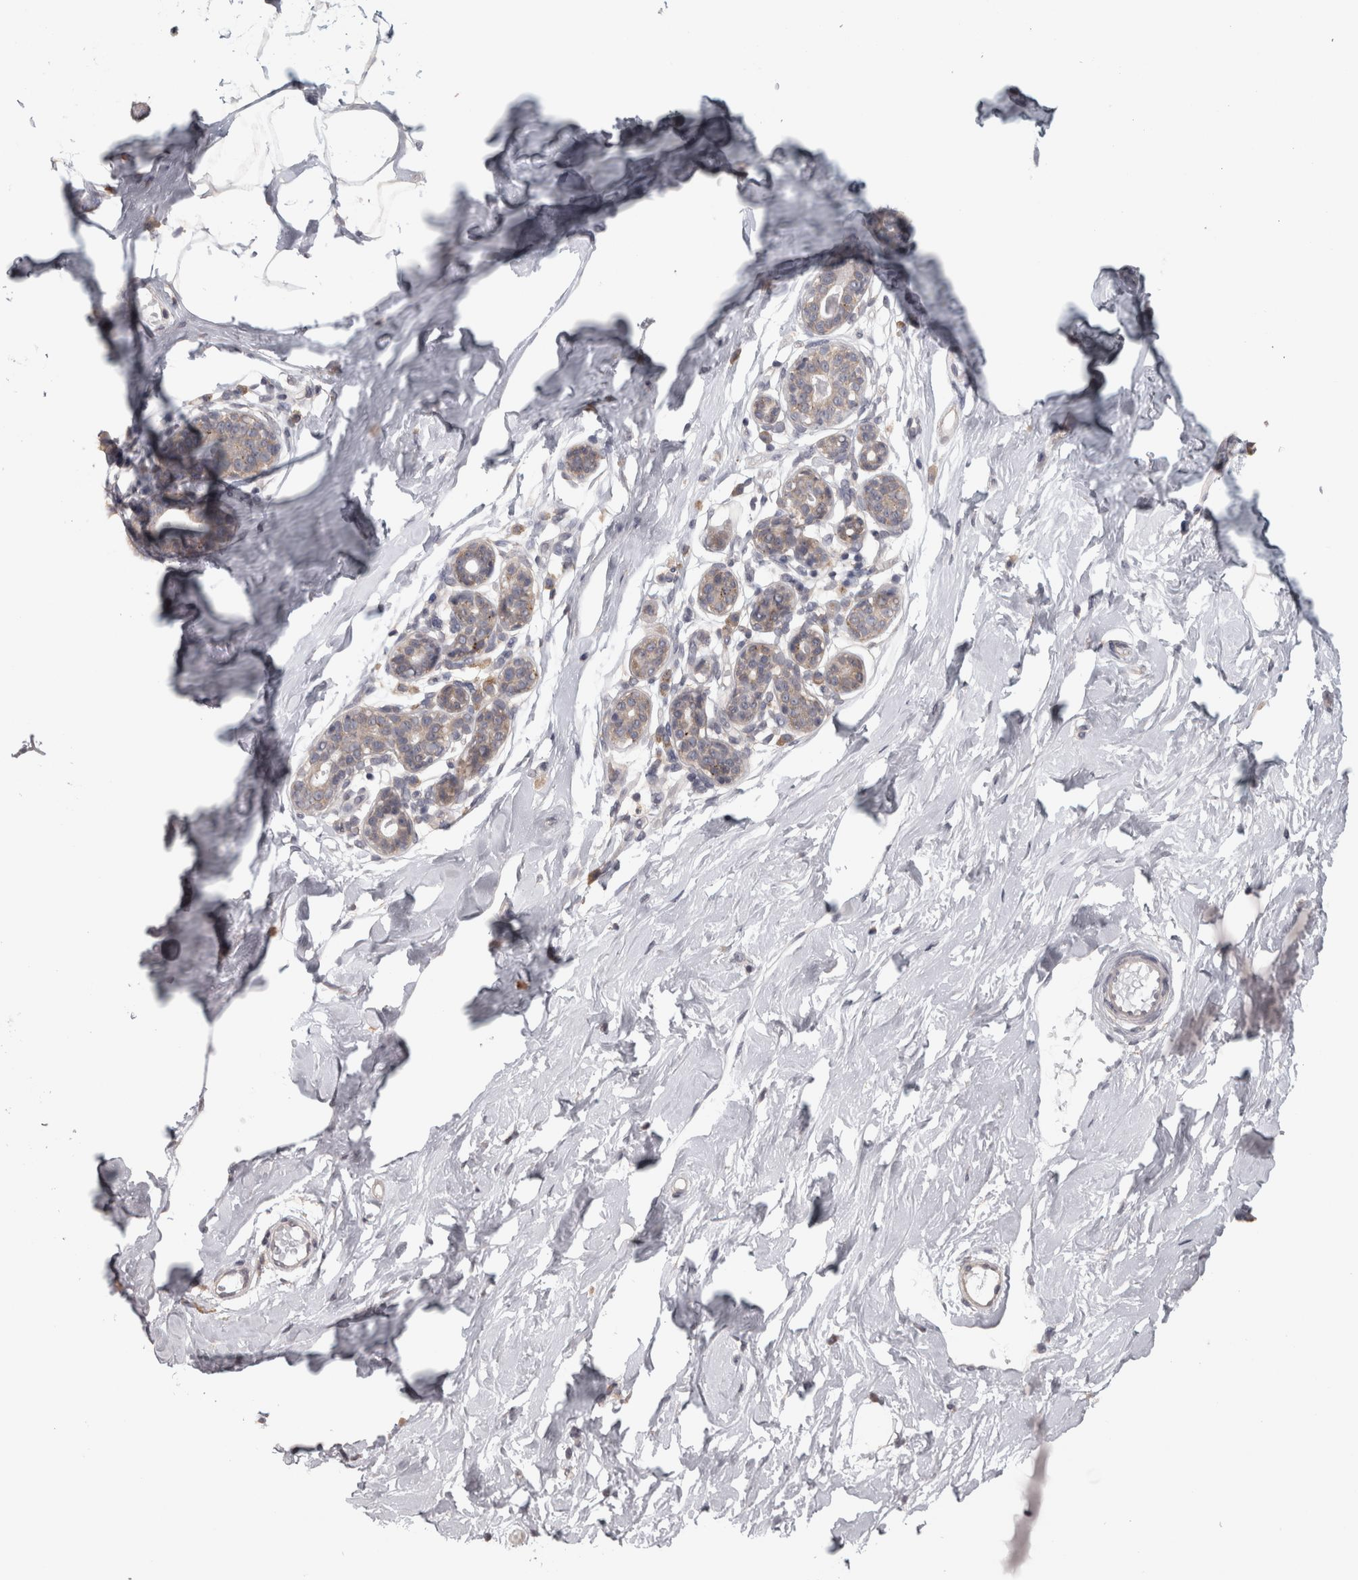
{"staining": {"intensity": "weak", "quantity": ">75%", "location": "cytoplasmic/membranous"}, "tissue": "breast", "cell_type": "Adipocytes", "image_type": "normal", "snomed": [{"axis": "morphology", "description": "Normal tissue, NOS"}, {"axis": "topography", "description": "Breast"}], "caption": "Immunohistochemistry photomicrograph of unremarkable human breast stained for a protein (brown), which shows low levels of weak cytoplasmic/membranous staining in about >75% of adipocytes.", "gene": "RAB29", "patient": {"sex": "female", "age": 23}}